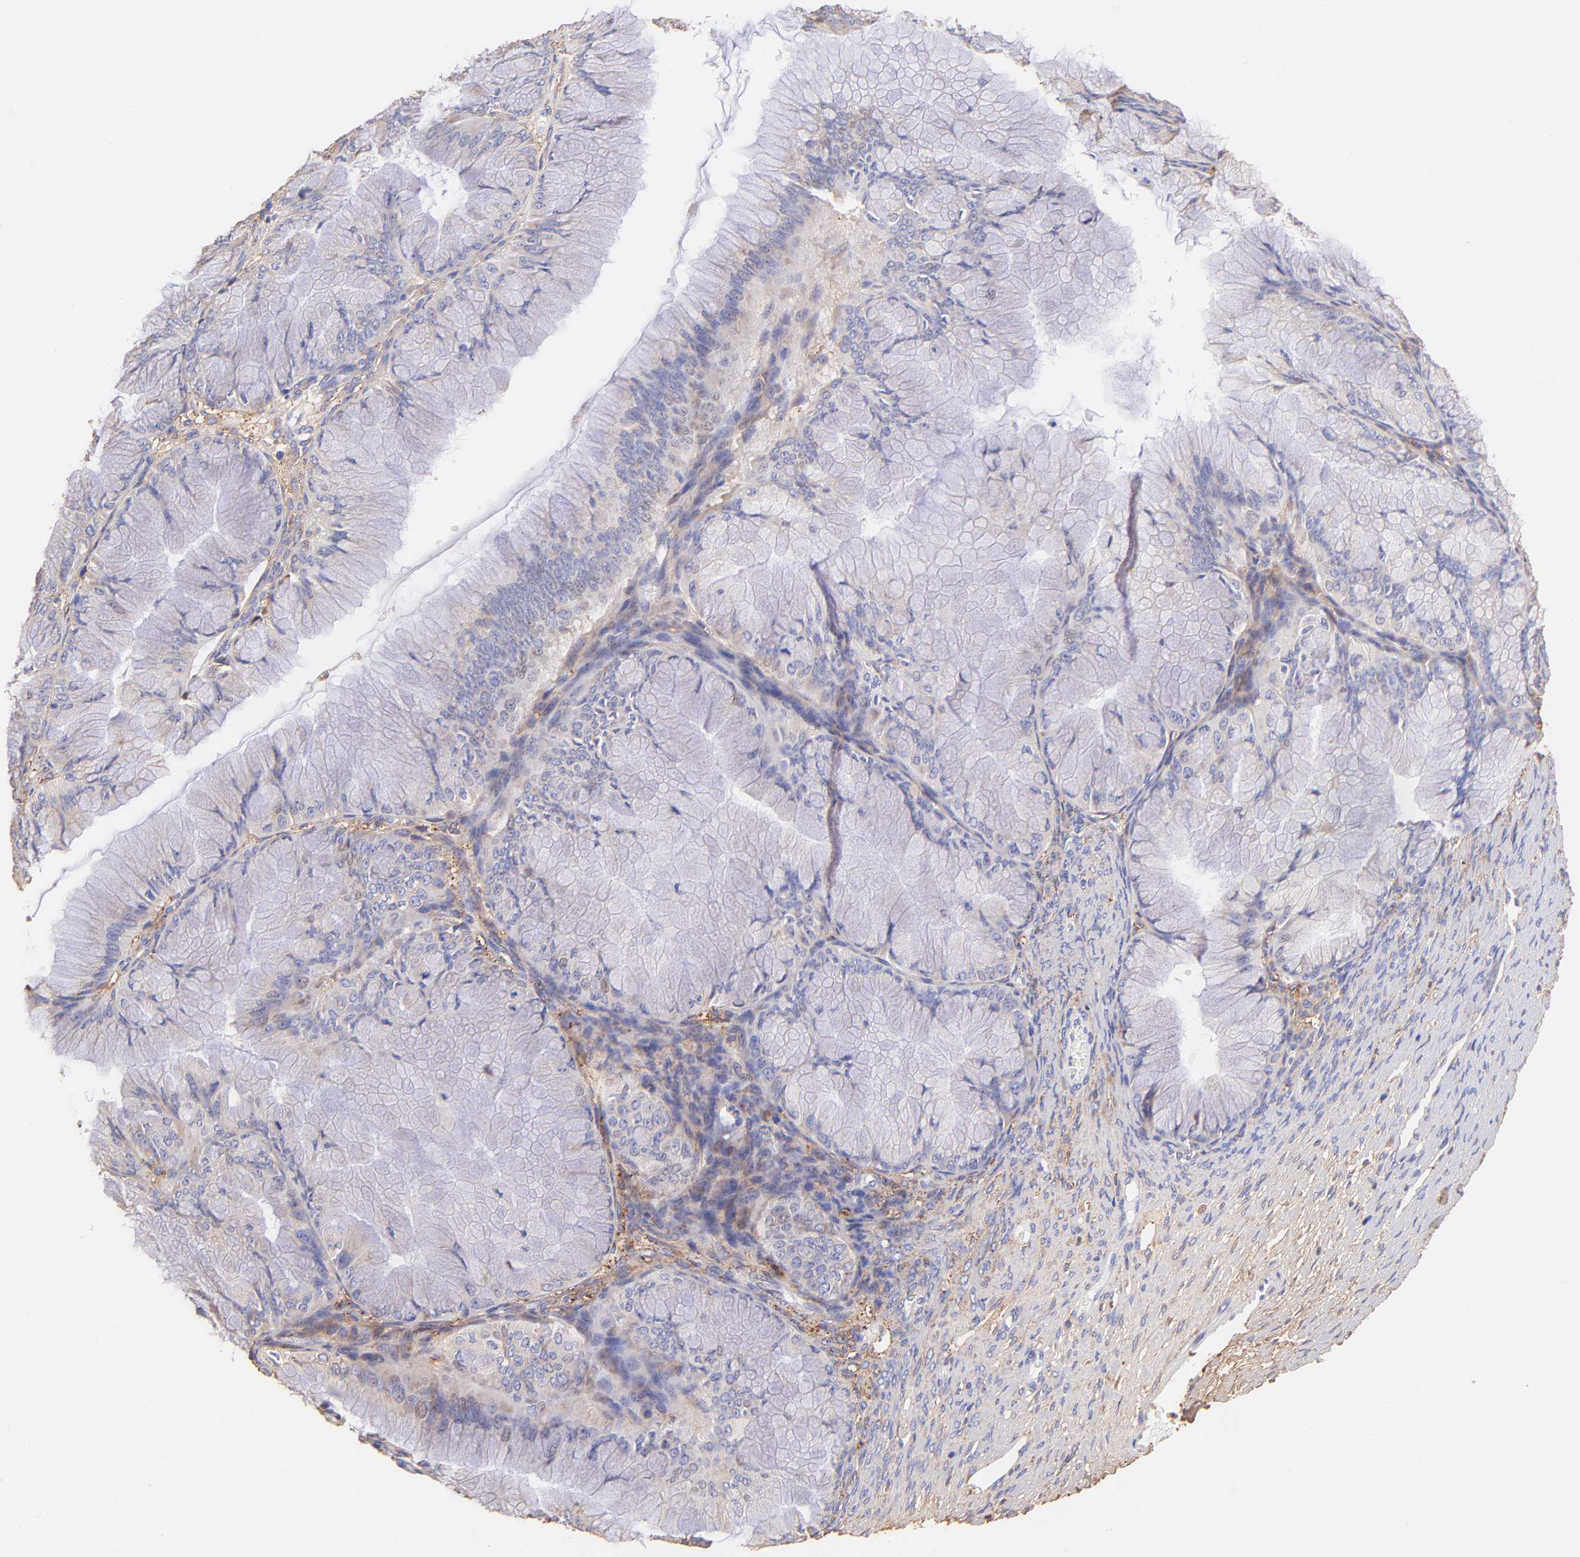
{"staining": {"intensity": "weak", "quantity": "<25%", "location": "cytoplasmic/membranous"}, "tissue": "ovarian cancer", "cell_type": "Tumor cells", "image_type": "cancer", "snomed": [{"axis": "morphology", "description": "Cystadenocarcinoma, mucinous, NOS"}, {"axis": "topography", "description": "Ovary"}], "caption": "IHC of human ovarian mucinous cystadenocarcinoma exhibits no staining in tumor cells.", "gene": "BGN", "patient": {"sex": "female", "age": 63}}